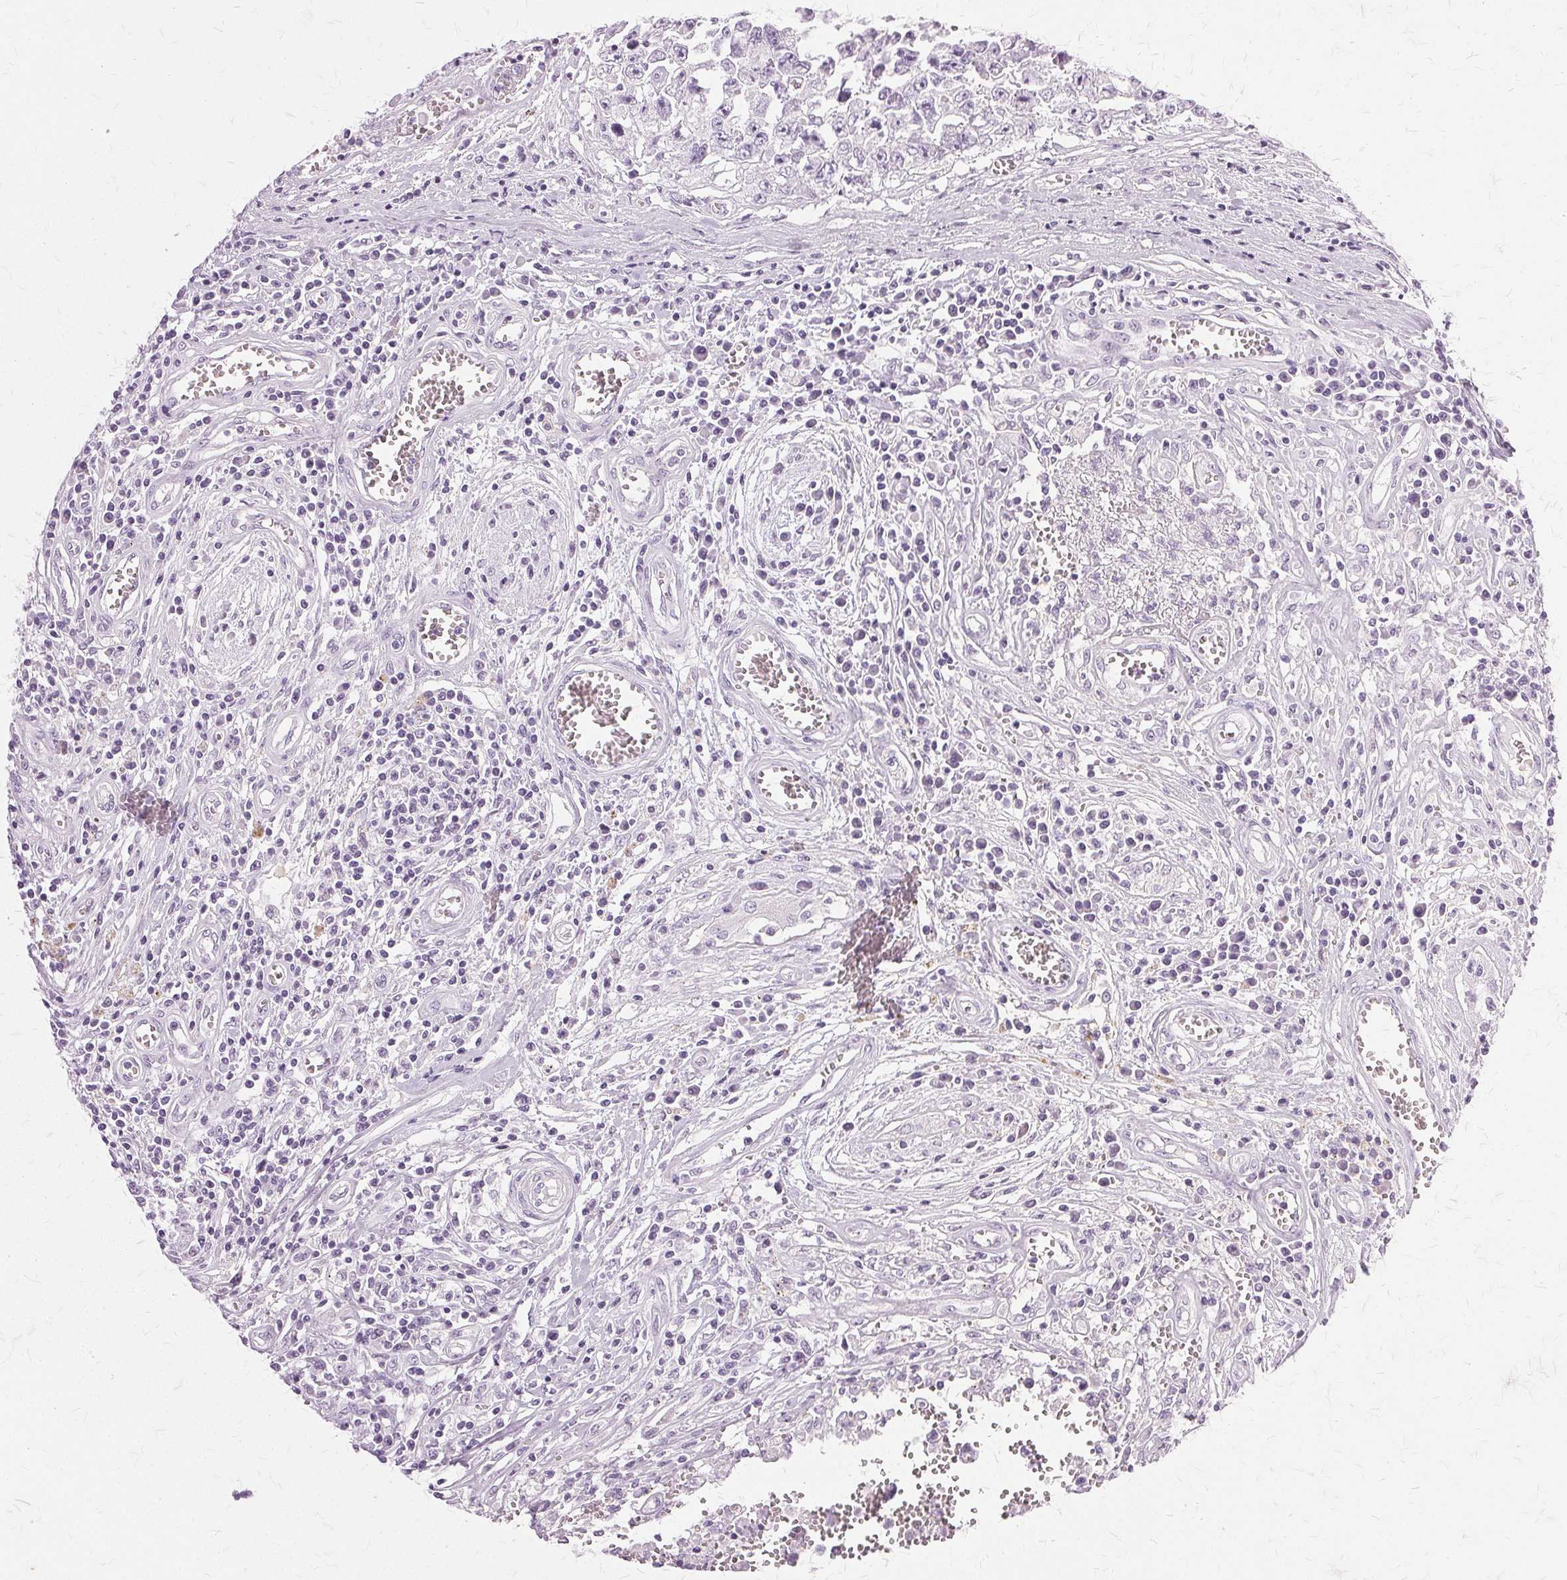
{"staining": {"intensity": "negative", "quantity": "none", "location": "none"}, "tissue": "testis cancer", "cell_type": "Tumor cells", "image_type": "cancer", "snomed": [{"axis": "morphology", "description": "Carcinoma, Embryonal, NOS"}, {"axis": "topography", "description": "Testis"}], "caption": "Immunohistochemistry image of embryonal carcinoma (testis) stained for a protein (brown), which demonstrates no positivity in tumor cells. Nuclei are stained in blue.", "gene": "SLC45A3", "patient": {"sex": "male", "age": 36}}